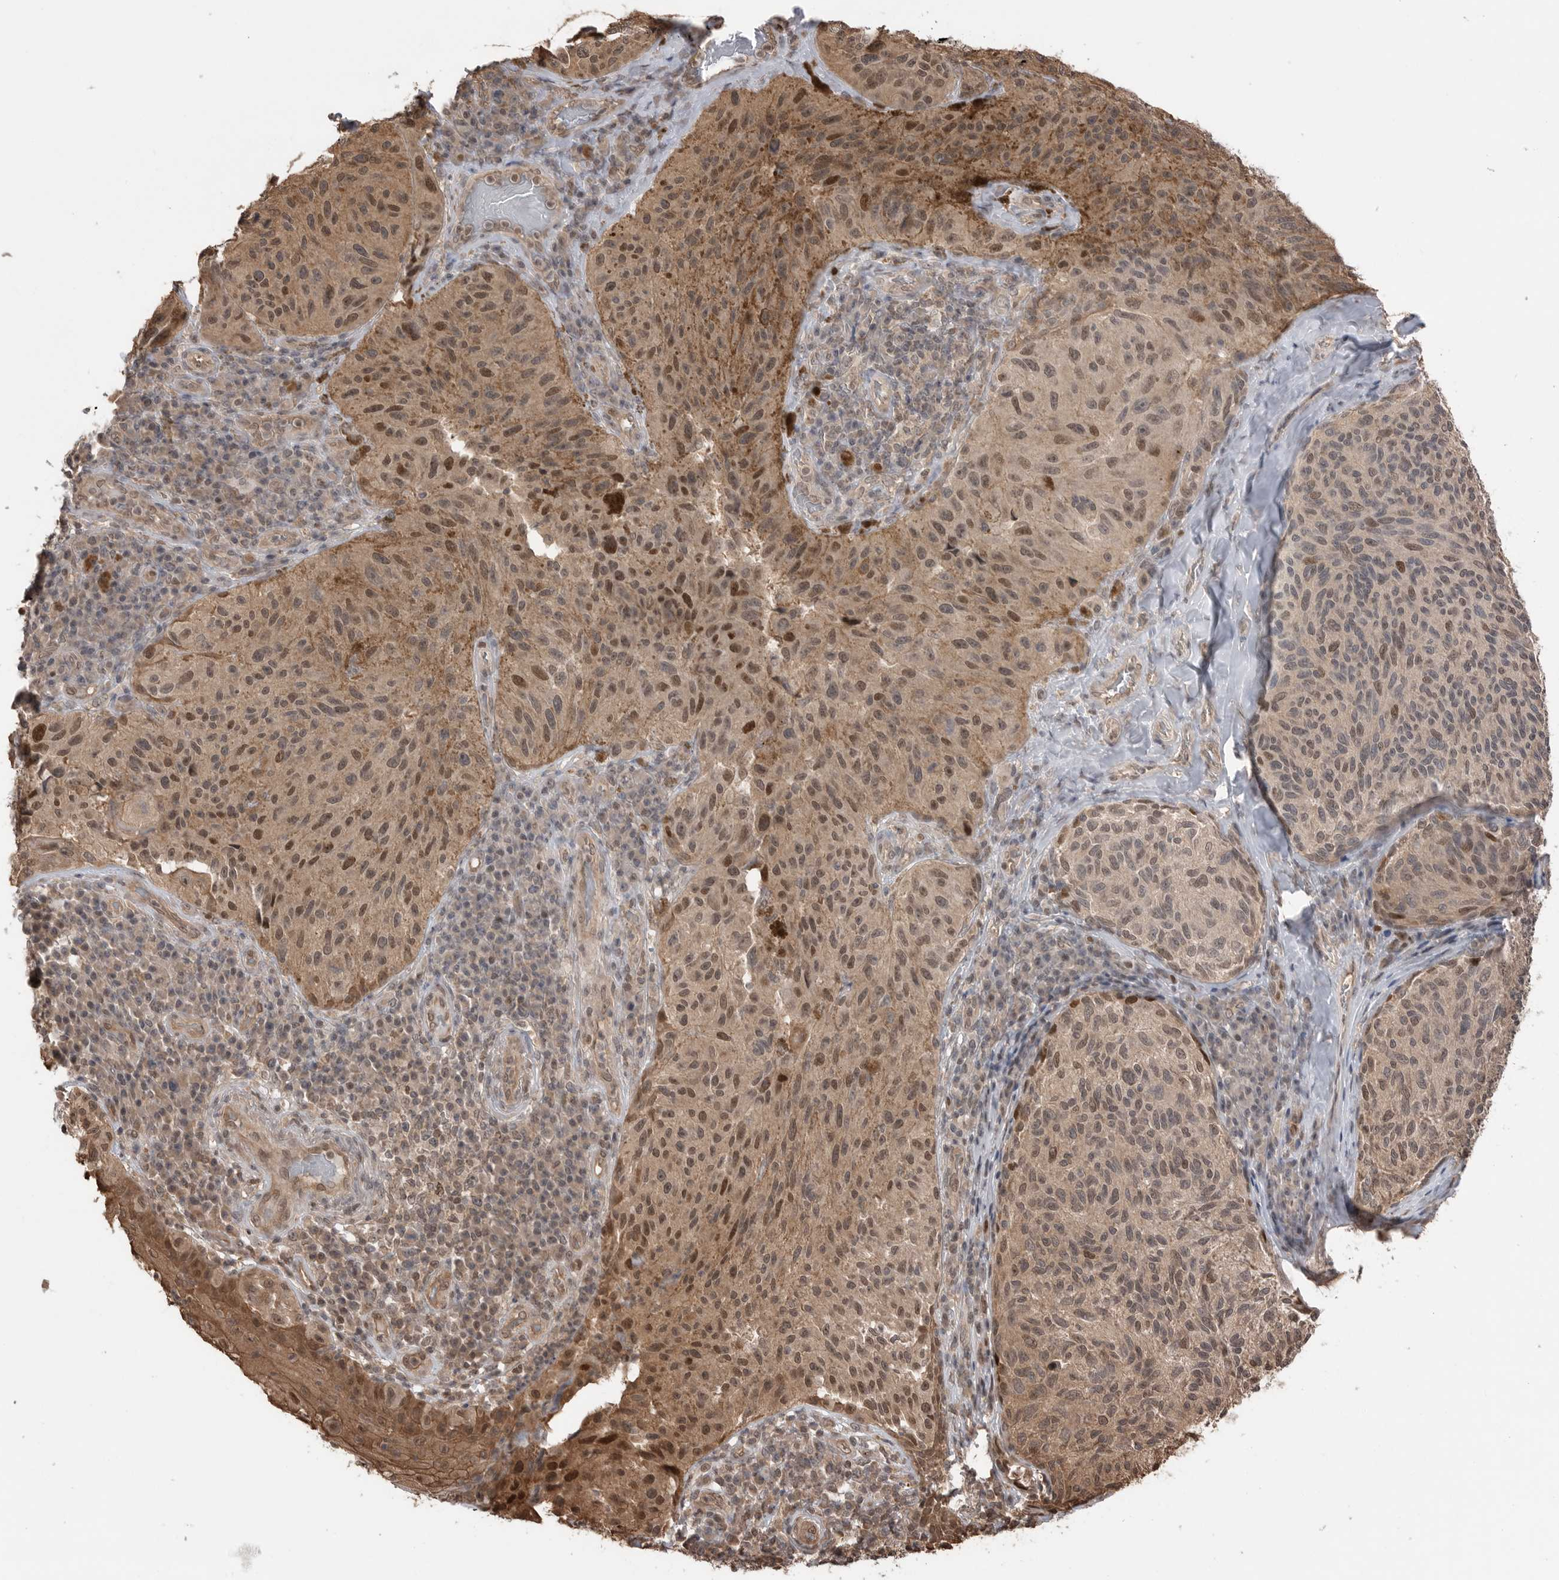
{"staining": {"intensity": "moderate", "quantity": ">75%", "location": "nuclear"}, "tissue": "melanoma", "cell_type": "Tumor cells", "image_type": "cancer", "snomed": [{"axis": "morphology", "description": "Malignant melanoma, NOS"}, {"axis": "topography", "description": "Skin"}], "caption": "A histopathology image of melanoma stained for a protein exhibits moderate nuclear brown staining in tumor cells.", "gene": "PEAK1", "patient": {"sex": "female", "age": 73}}